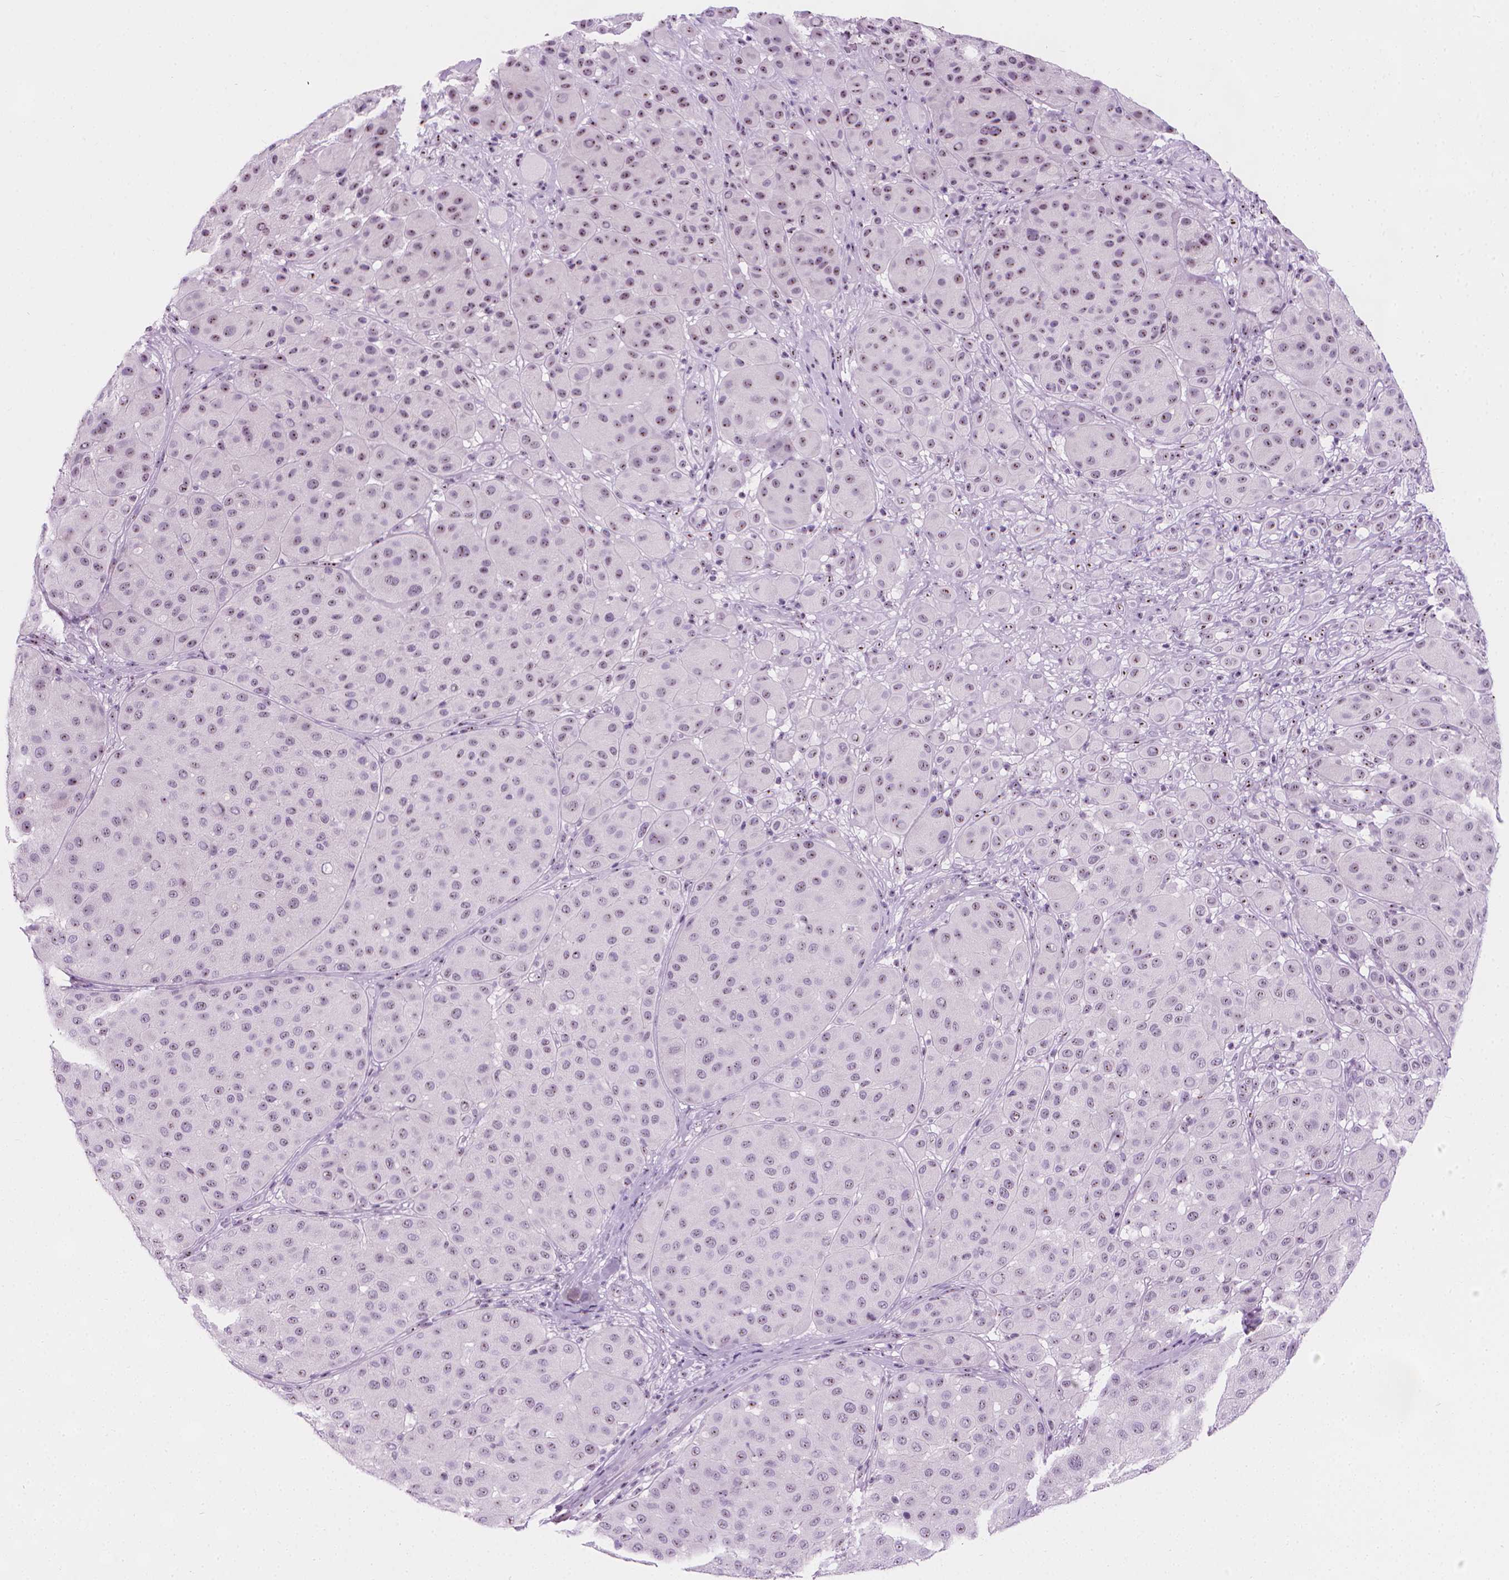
{"staining": {"intensity": "weak", "quantity": "<25%", "location": "nuclear"}, "tissue": "melanoma", "cell_type": "Tumor cells", "image_type": "cancer", "snomed": [{"axis": "morphology", "description": "Malignant melanoma, Metastatic site"}, {"axis": "topography", "description": "Smooth muscle"}], "caption": "The histopathology image shows no staining of tumor cells in melanoma.", "gene": "NOL7", "patient": {"sex": "male", "age": 41}}